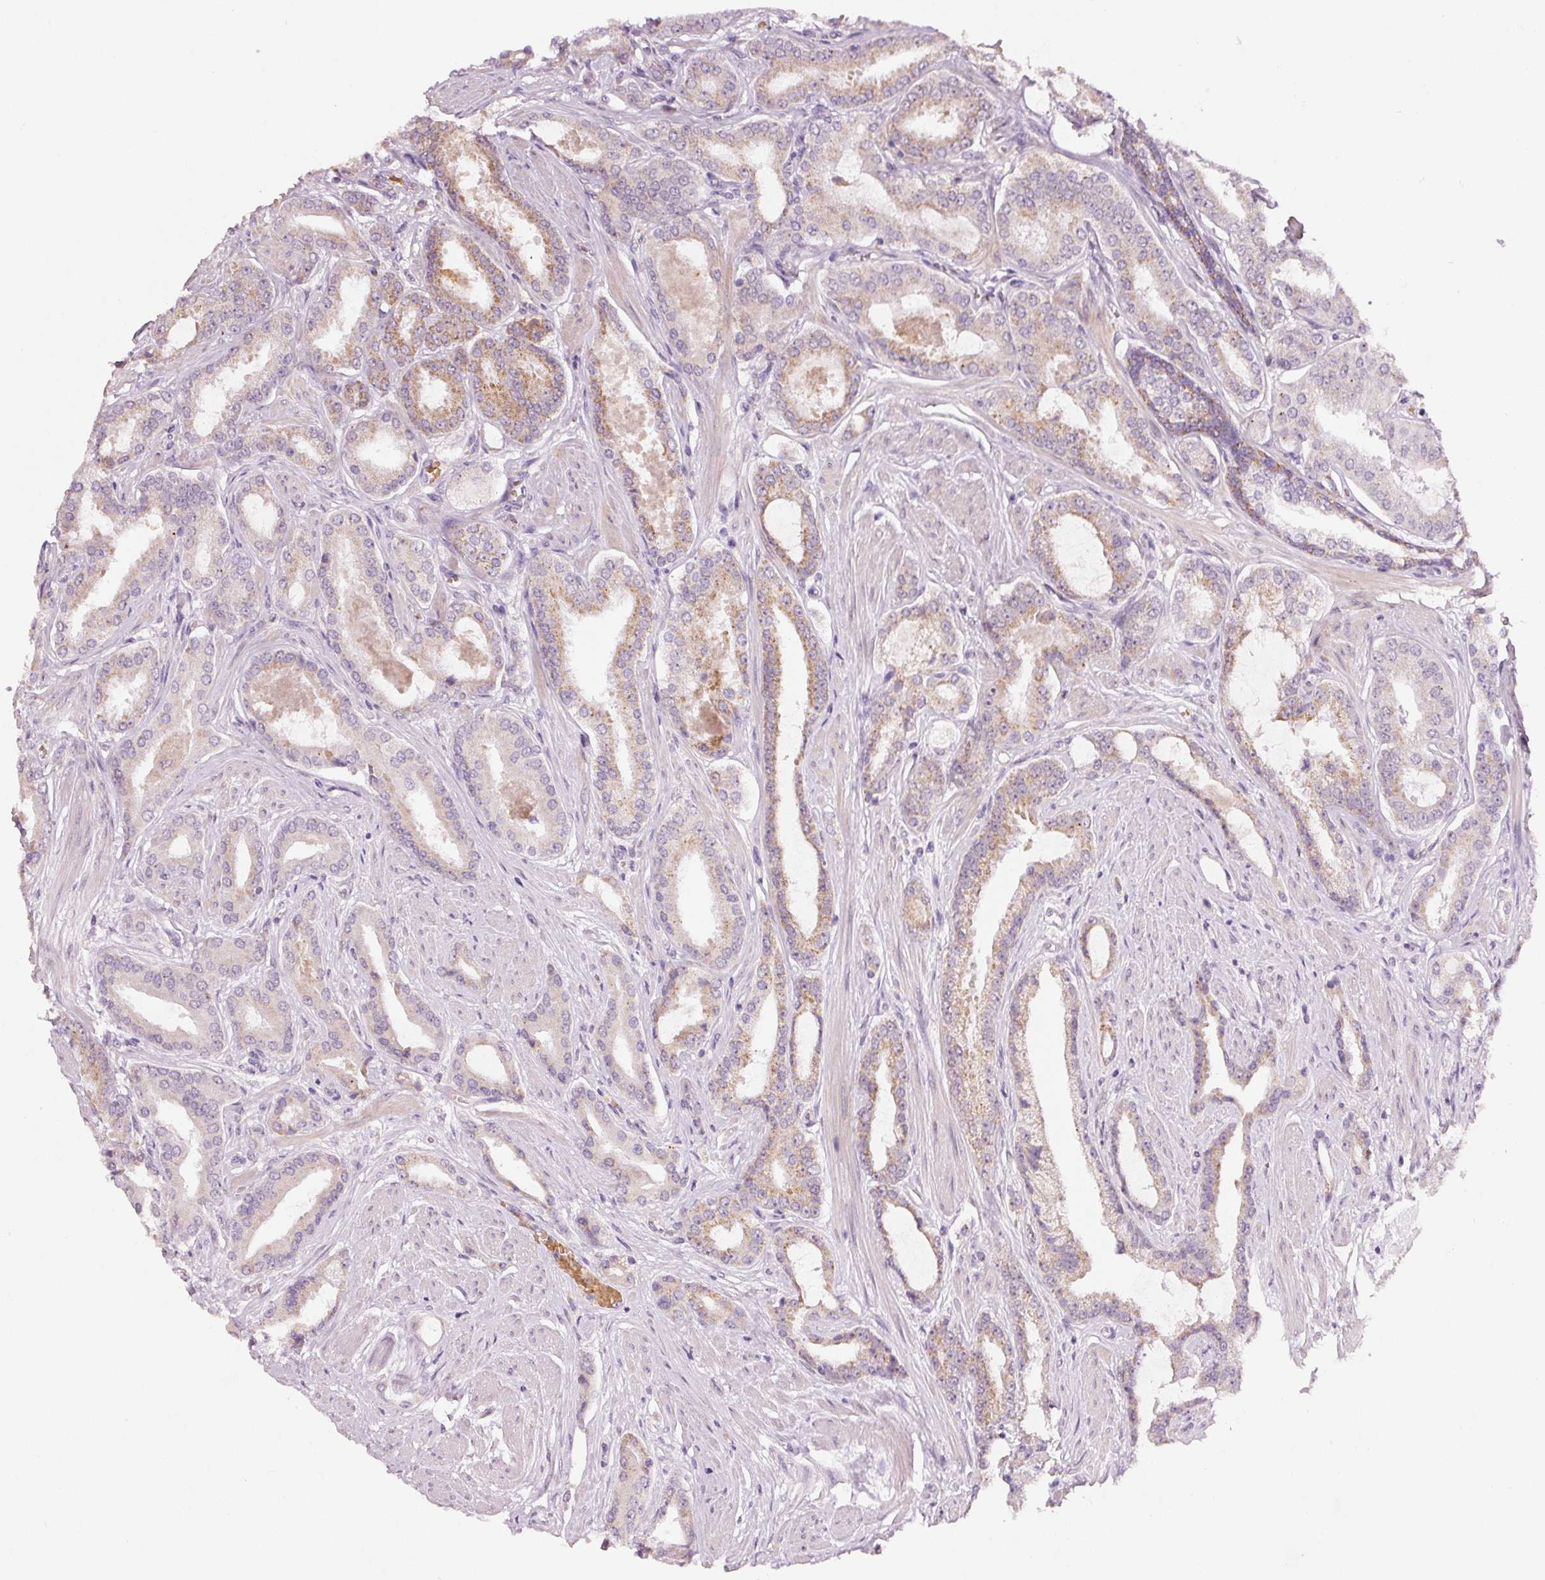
{"staining": {"intensity": "moderate", "quantity": "25%-75%", "location": "cytoplasmic/membranous"}, "tissue": "prostate cancer", "cell_type": "Tumor cells", "image_type": "cancer", "snomed": [{"axis": "morphology", "description": "Adenocarcinoma, Low grade"}, {"axis": "topography", "description": "Prostate"}], "caption": "An image of low-grade adenocarcinoma (prostate) stained for a protein shows moderate cytoplasmic/membranous brown staining in tumor cells. (IHC, brightfield microscopy, high magnification).", "gene": "ZNF460", "patient": {"sex": "male", "age": 42}}